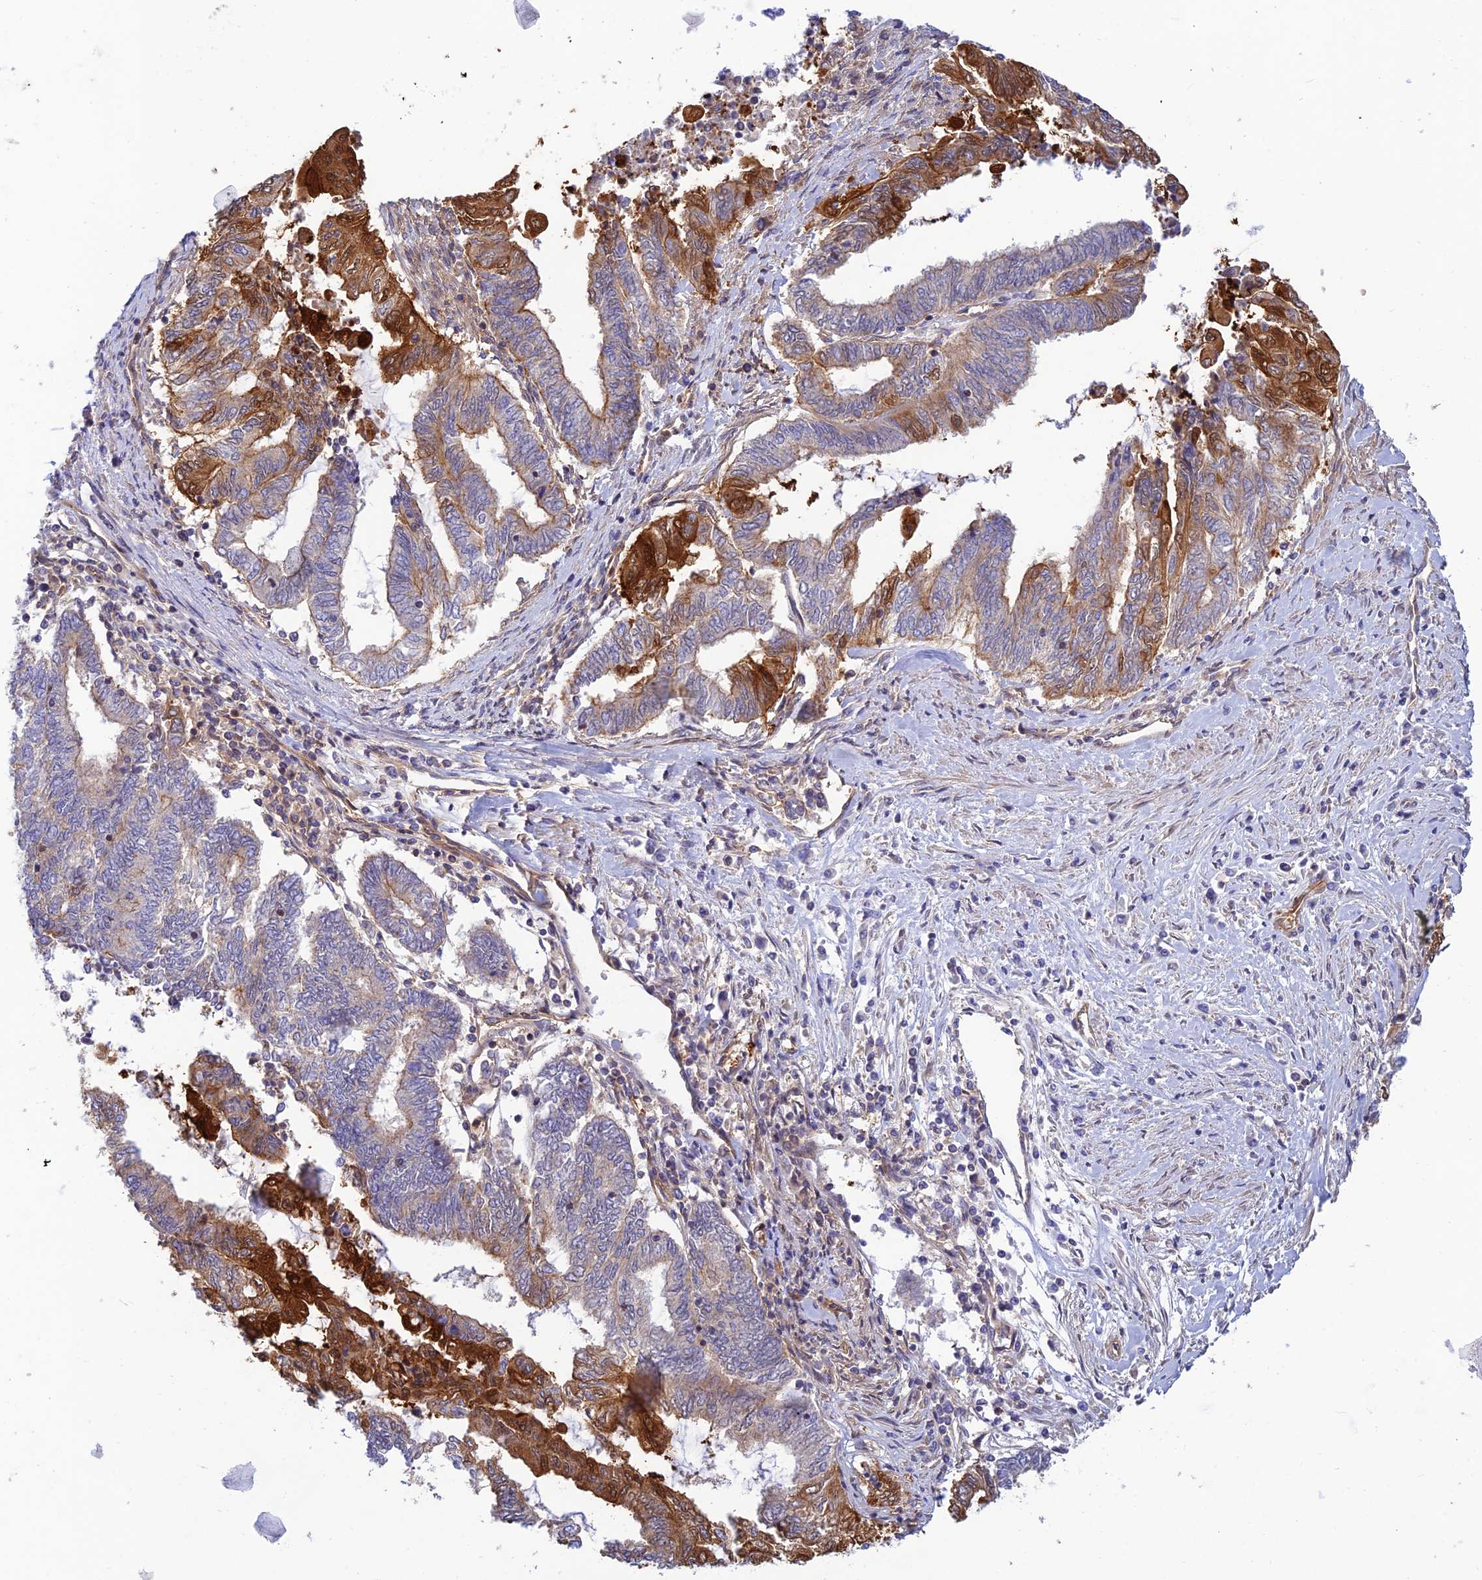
{"staining": {"intensity": "strong", "quantity": "<25%", "location": "cytoplasmic/membranous,nuclear"}, "tissue": "endometrial cancer", "cell_type": "Tumor cells", "image_type": "cancer", "snomed": [{"axis": "morphology", "description": "Adenocarcinoma, NOS"}, {"axis": "topography", "description": "Uterus"}, {"axis": "topography", "description": "Endometrium"}], "caption": "IHC image of neoplastic tissue: endometrial cancer (adenocarcinoma) stained using IHC displays medium levels of strong protein expression localized specifically in the cytoplasmic/membranous and nuclear of tumor cells, appearing as a cytoplasmic/membranous and nuclear brown color.", "gene": "PPP1R12C", "patient": {"sex": "female", "age": 70}}